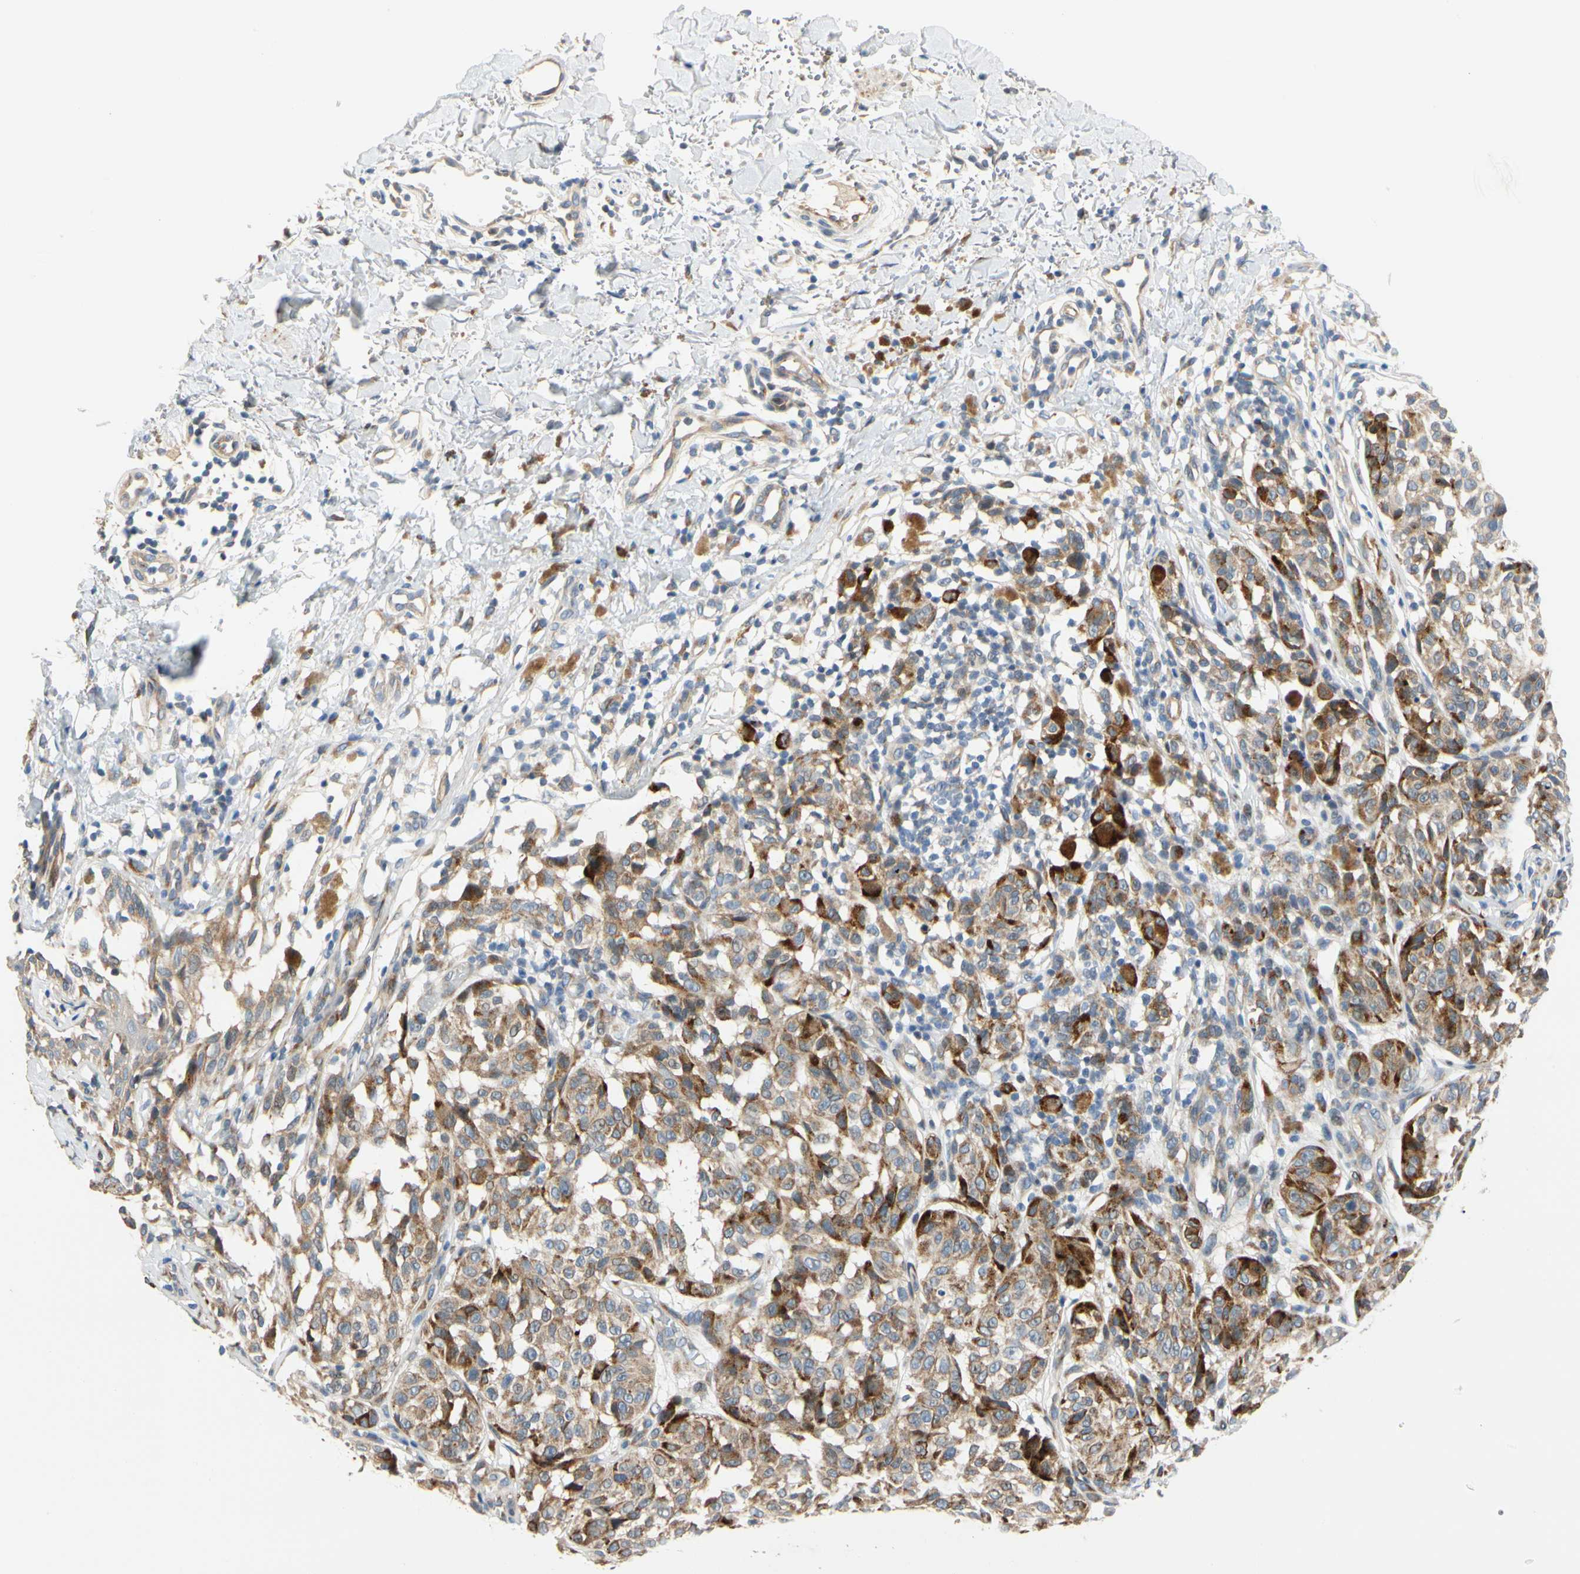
{"staining": {"intensity": "moderate", "quantity": ">75%", "location": "cytoplasmic/membranous"}, "tissue": "melanoma", "cell_type": "Tumor cells", "image_type": "cancer", "snomed": [{"axis": "morphology", "description": "Malignant melanoma, NOS"}, {"axis": "topography", "description": "Skin"}], "caption": "Protein staining by IHC shows moderate cytoplasmic/membranous staining in about >75% of tumor cells in malignant melanoma. (DAB IHC with brightfield microscopy, high magnification).", "gene": "ZNF236", "patient": {"sex": "female", "age": 46}}